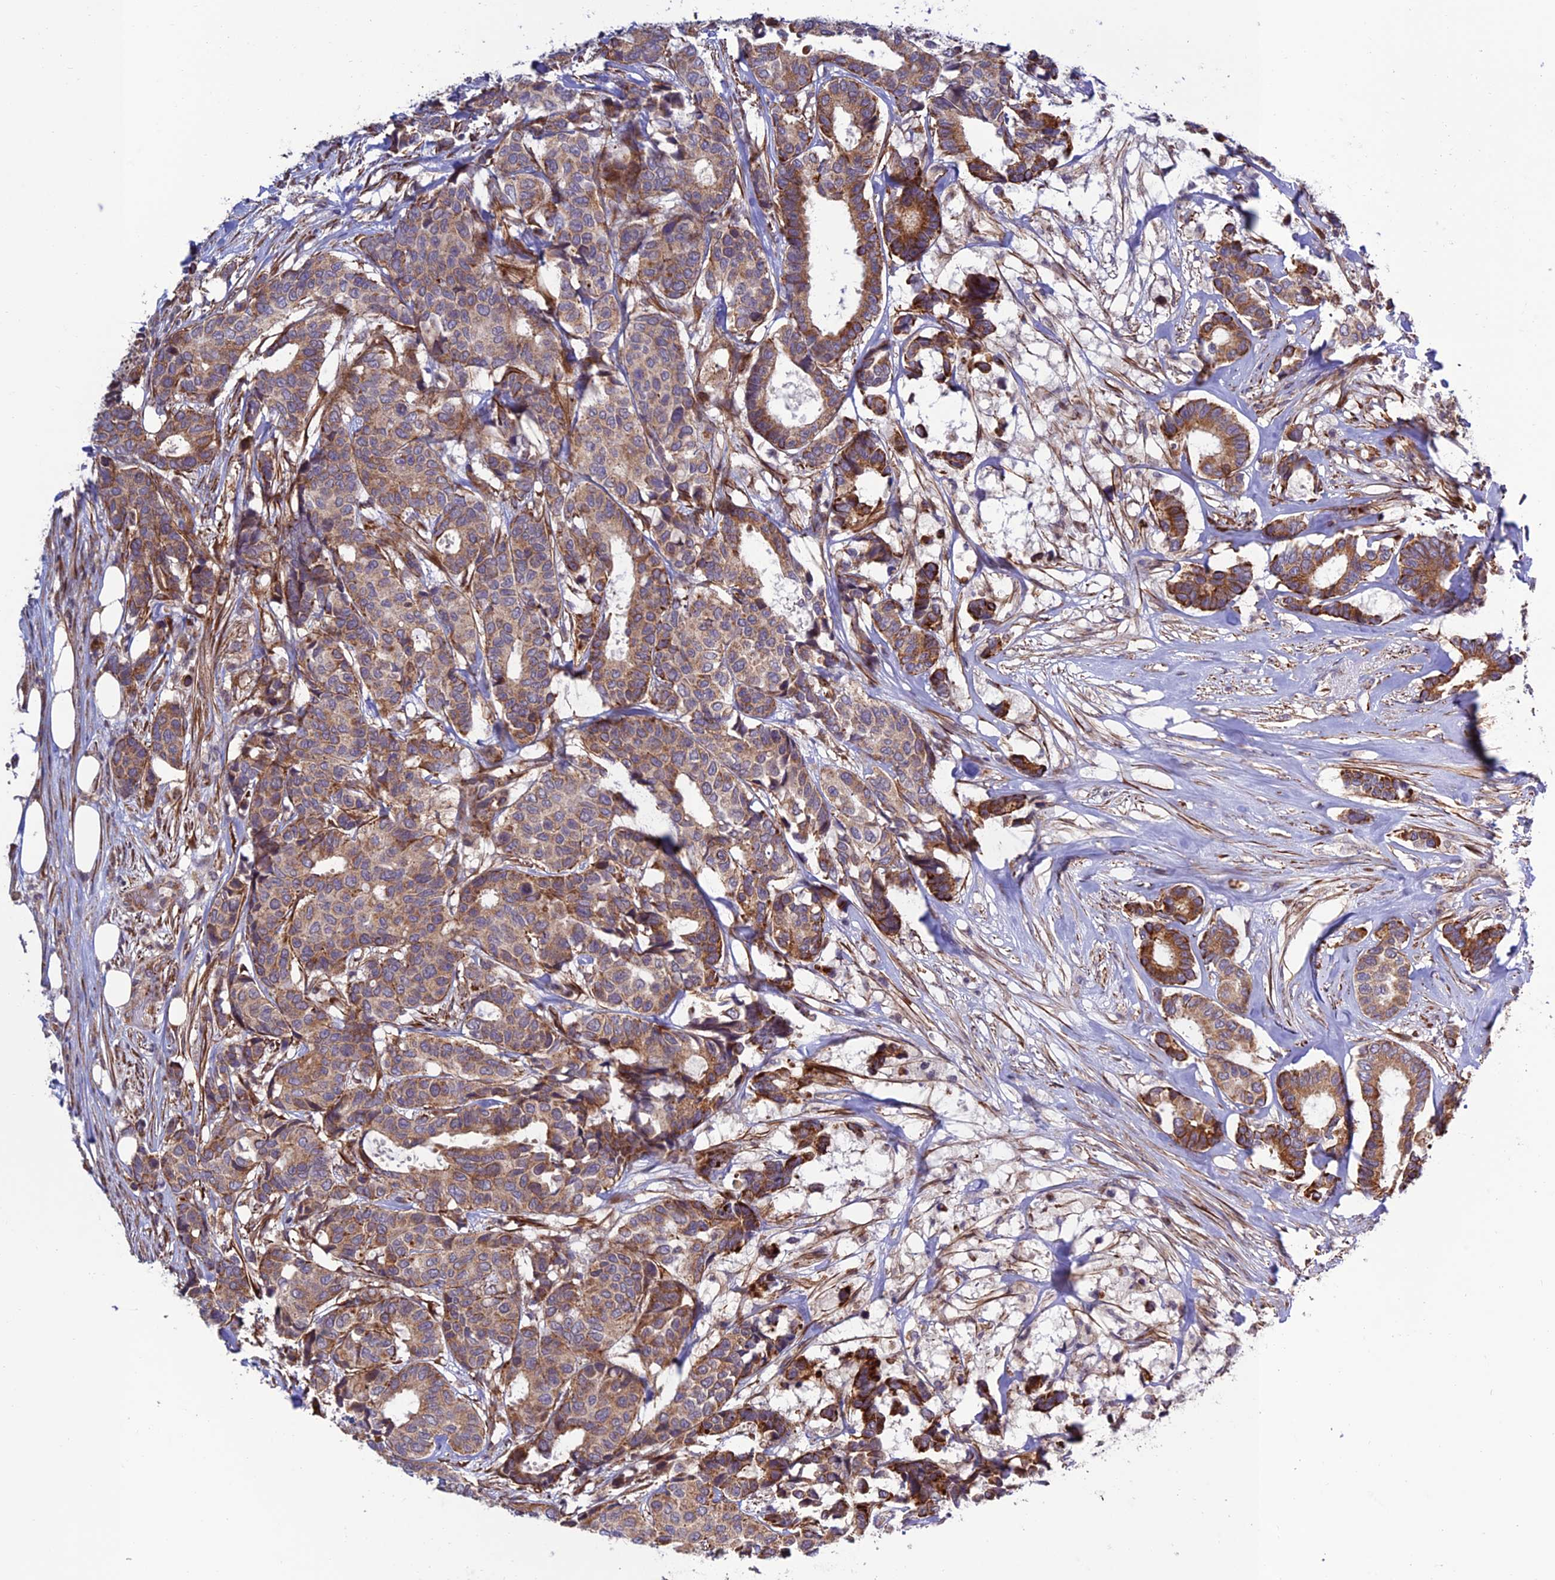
{"staining": {"intensity": "moderate", "quantity": ">75%", "location": "cytoplasmic/membranous"}, "tissue": "breast cancer", "cell_type": "Tumor cells", "image_type": "cancer", "snomed": [{"axis": "morphology", "description": "Duct carcinoma"}, {"axis": "topography", "description": "Breast"}], "caption": "Brown immunohistochemical staining in human breast cancer (infiltrating ductal carcinoma) reveals moderate cytoplasmic/membranous positivity in about >75% of tumor cells. (DAB = brown stain, brightfield microscopy at high magnification).", "gene": "TNIP3", "patient": {"sex": "female", "age": 87}}